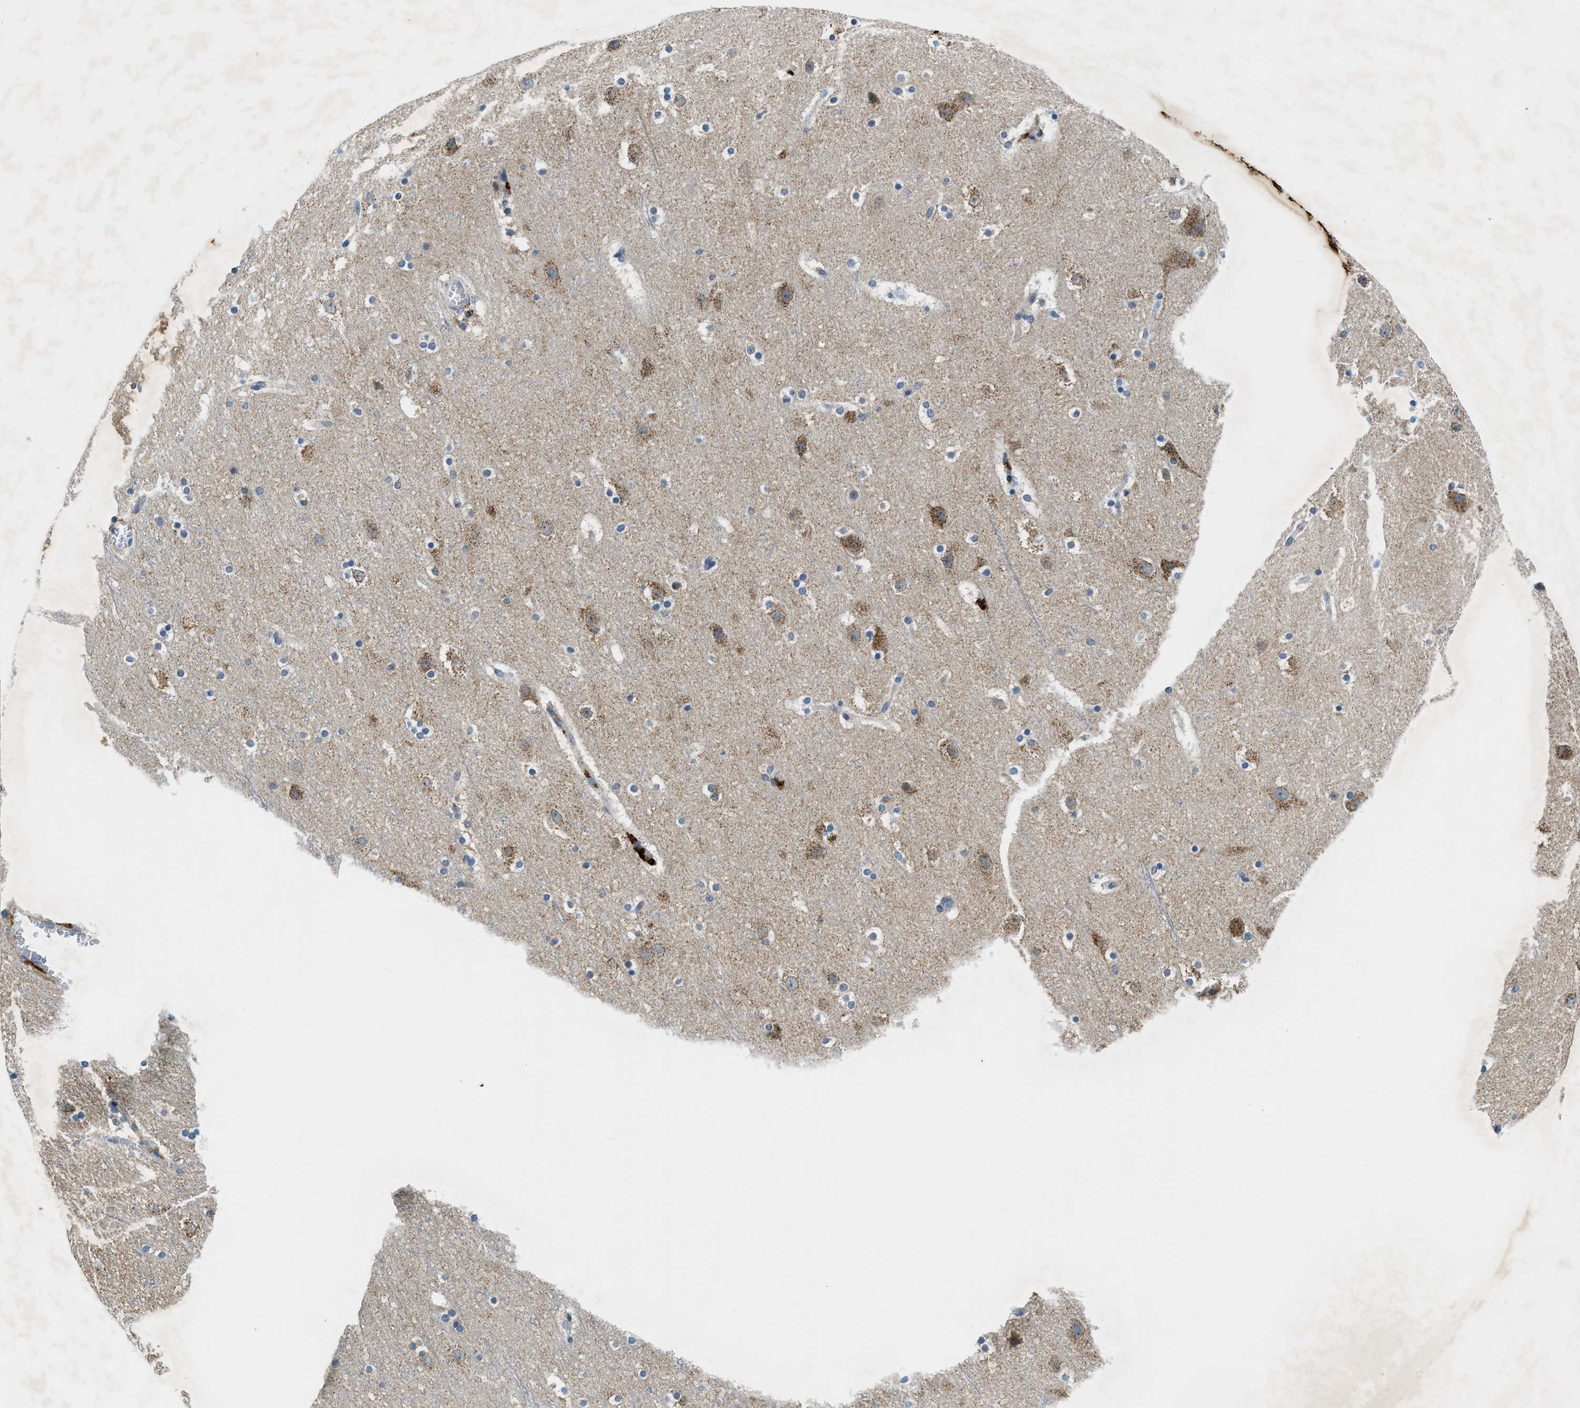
{"staining": {"intensity": "negative", "quantity": "none", "location": "none"}, "tissue": "cerebral cortex", "cell_type": "Endothelial cells", "image_type": "normal", "snomed": [{"axis": "morphology", "description": "Normal tissue, NOS"}, {"axis": "topography", "description": "Cerebral cortex"}], "caption": "A high-resolution image shows immunohistochemistry (IHC) staining of benign cerebral cortex, which displays no significant staining in endothelial cells. (DAB (3,3'-diaminobenzidine) IHC, high magnification).", "gene": "PAFAH2", "patient": {"sex": "male", "age": 45}}